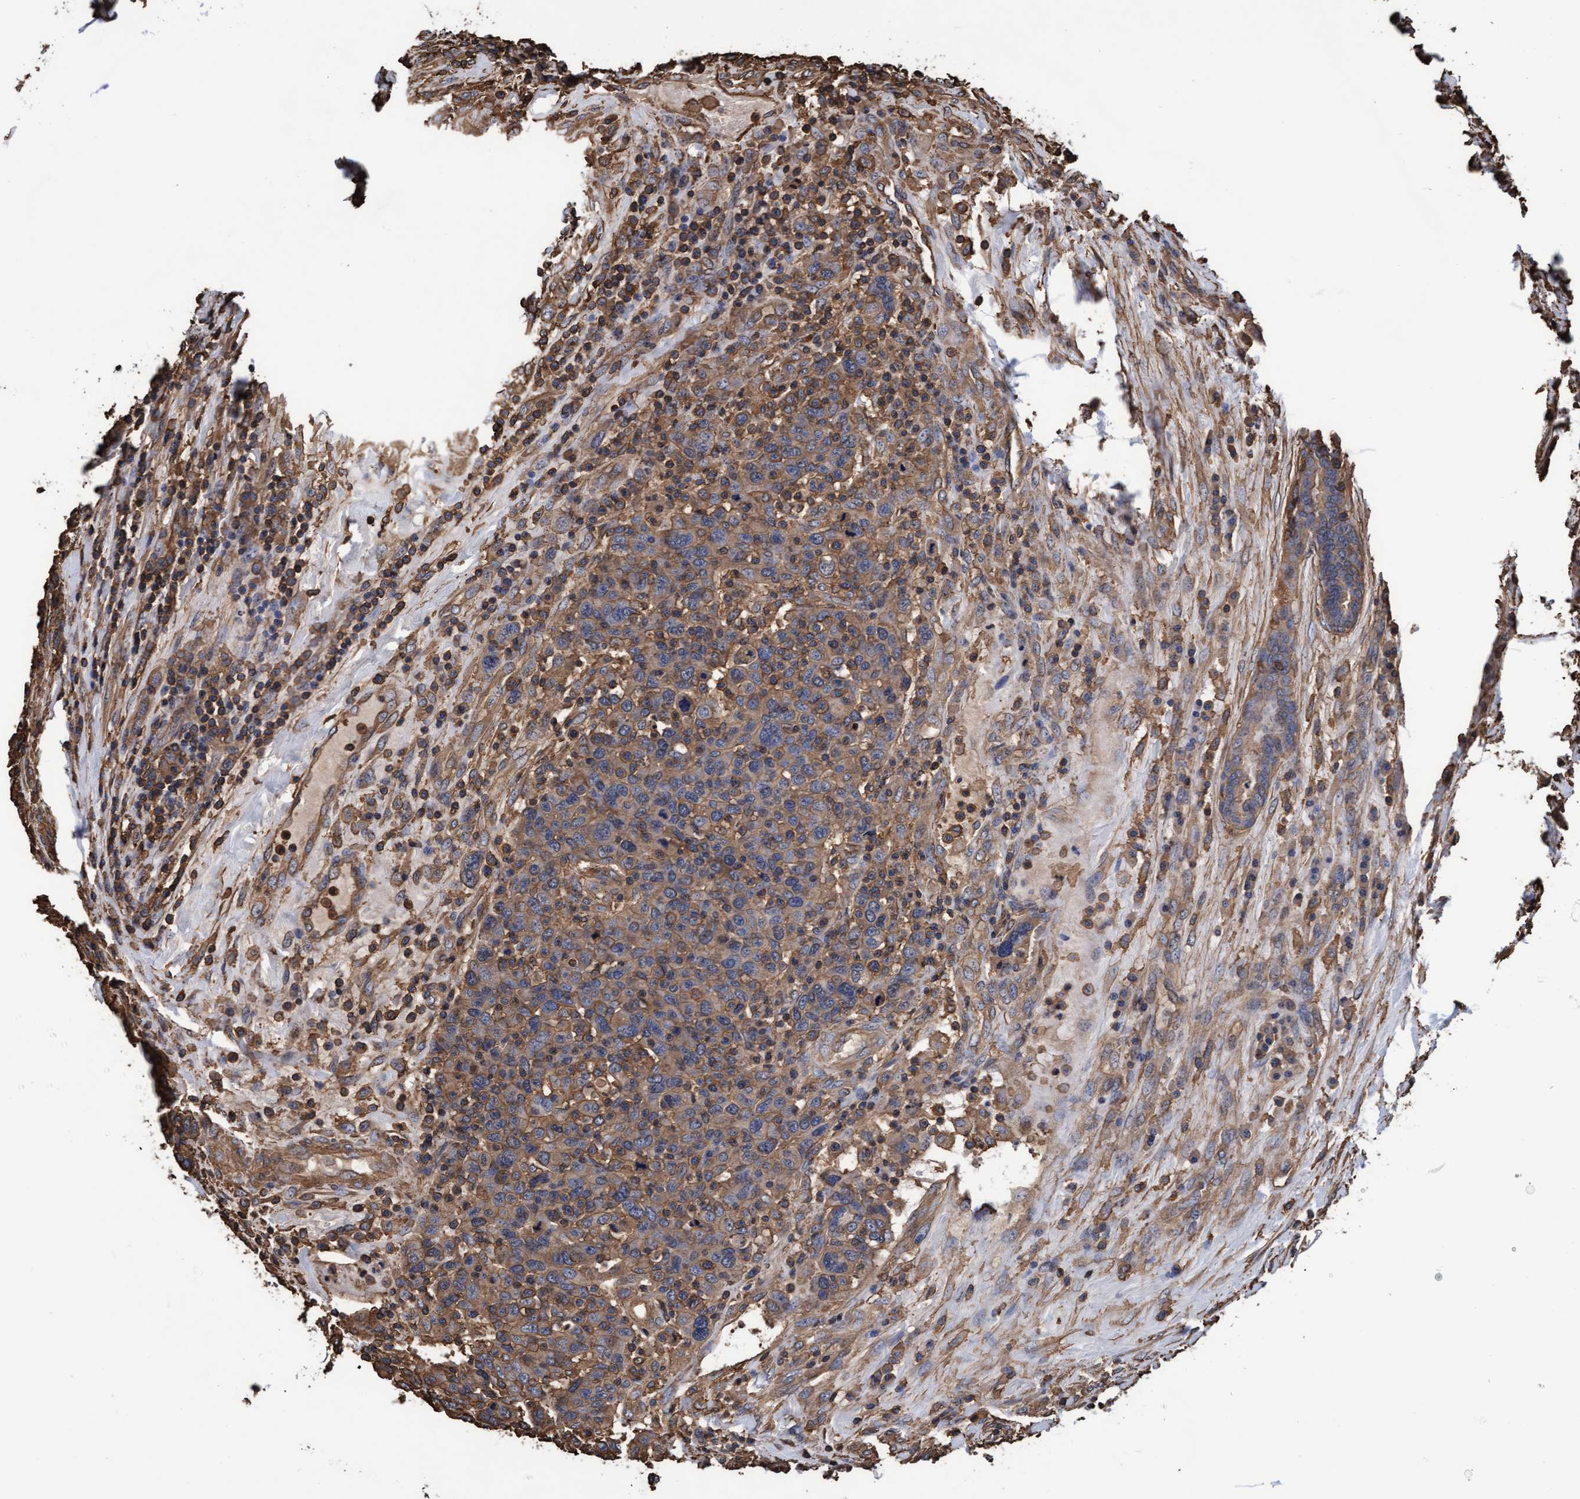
{"staining": {"intensity": "moderate", "quantity": ">75%", "location": "cytoplasmic/membranous"}, "tissue": "breast cancer", "cell_type": "Tumor cells", "image_type": "cancer", "snomed": [{"axis": "morphology", "description": "Duct carcinoma"}, {"axis": "topography", "description": "Breast"}], "caption": "The photomicrograph displays staining of breast intraductal carcinoma, revealing moderate cytoplasmic/membranous protein expression (brown color) within tumor cells.", "gene": "GRHPR", "patient": {"sex": "female", "age": 37}}